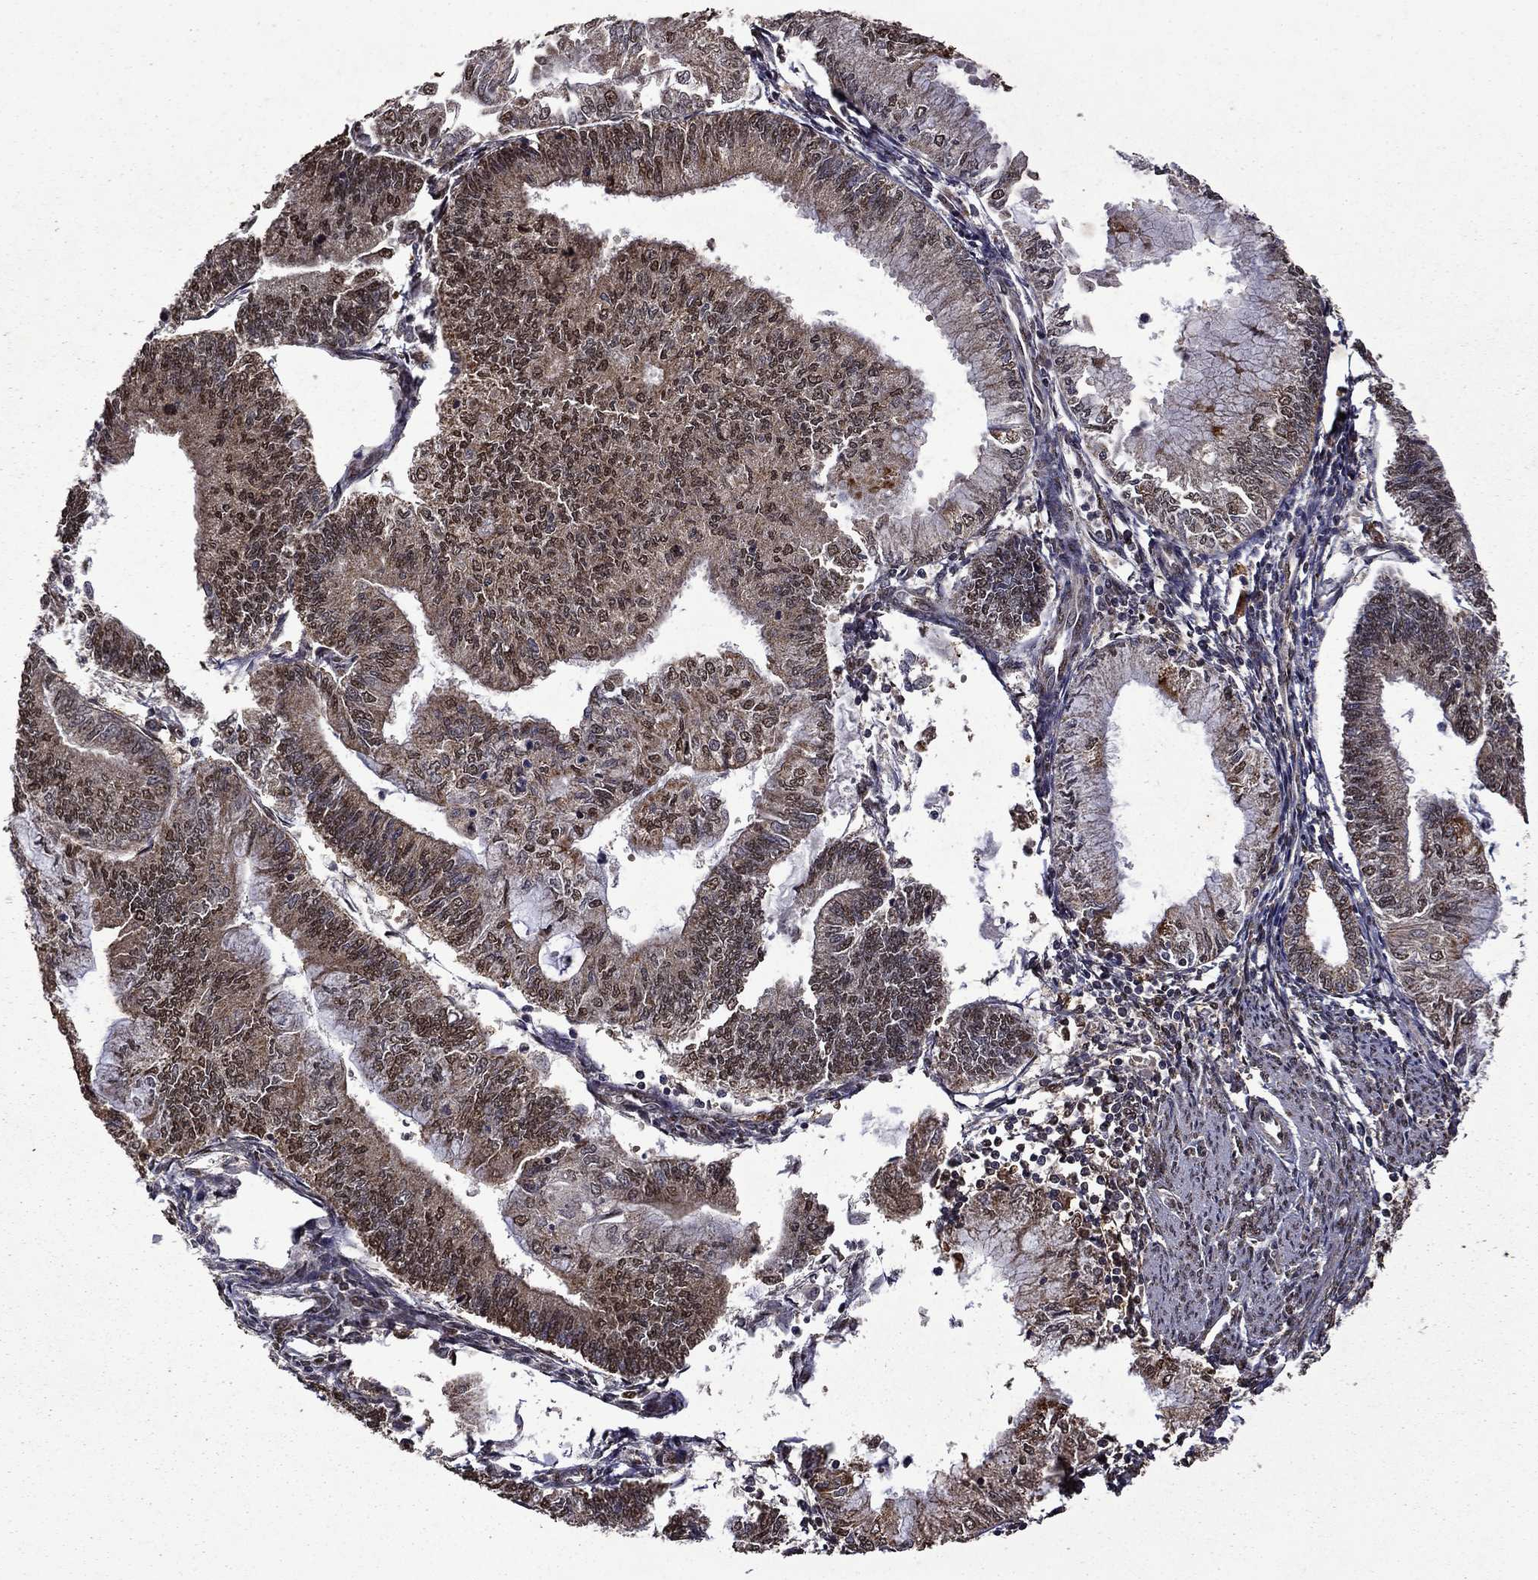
{"staining": {"intensity": "moderate", "quantity": "25%-75%", "location": "cytoplasmic/membranous,nuclear"}, "tissue": "endometrial cancer", "cell_type": "Tumor cells", "image_type": "cancer", "snomed": [{"axis": "morphology", "description": "Adenocarcinoma, NOS"}, {"axis": "topography", "description": "Endometrium"}], "caption": "High-magnification brightfield microscopy of adenocarcinoma (endometrial) stained with DAB (brown) and counterstained with hematoxylin (blue). tumor cells exhibit moderate cytoplasmic/membranous and nuclear expression is present in approximately25%-75% of cells.", "gene": "ITM2B", "patient": {"sex": "female", "age": 59}}